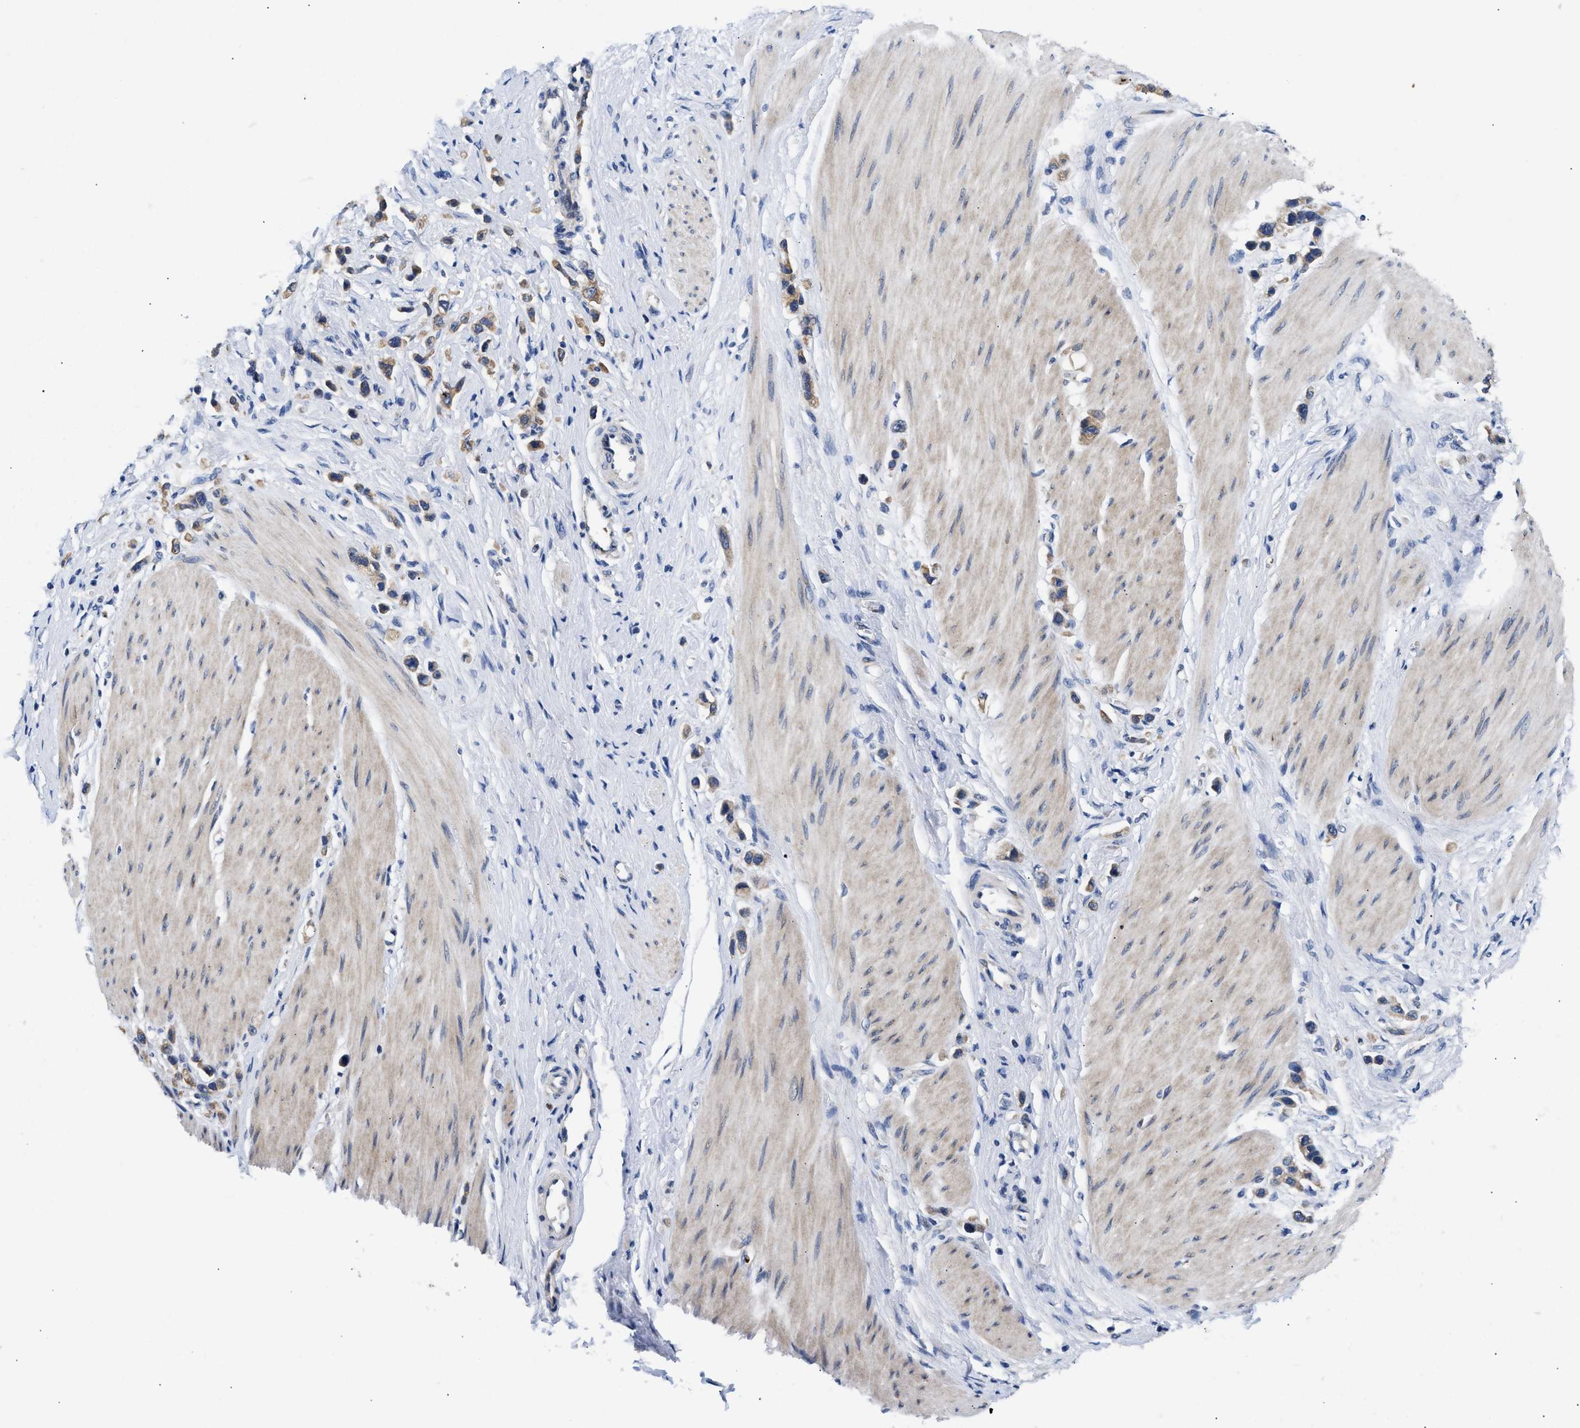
{"staining": {"intensity": "weak", "quantity": ">75%", "location": "cytoplasmic/membranous"}, "tissue": "stomach cancer", "cell_type": "Tumor cells", "image_type": "cancer", "snomed": [{"axis": "morphology", "description": "Adenocarcinoma, NOS"}, {"axis": "topography", "description": "Stomach"}], "caption": "Stomach adenocarcinoma was stained to show a protein in brown. There is low levels of weak cytoplasmic/membranous positivity in approximately >75% of tumor cells.", "gene": "RINT1", "patient": {"sex": "female", "age": 65}}